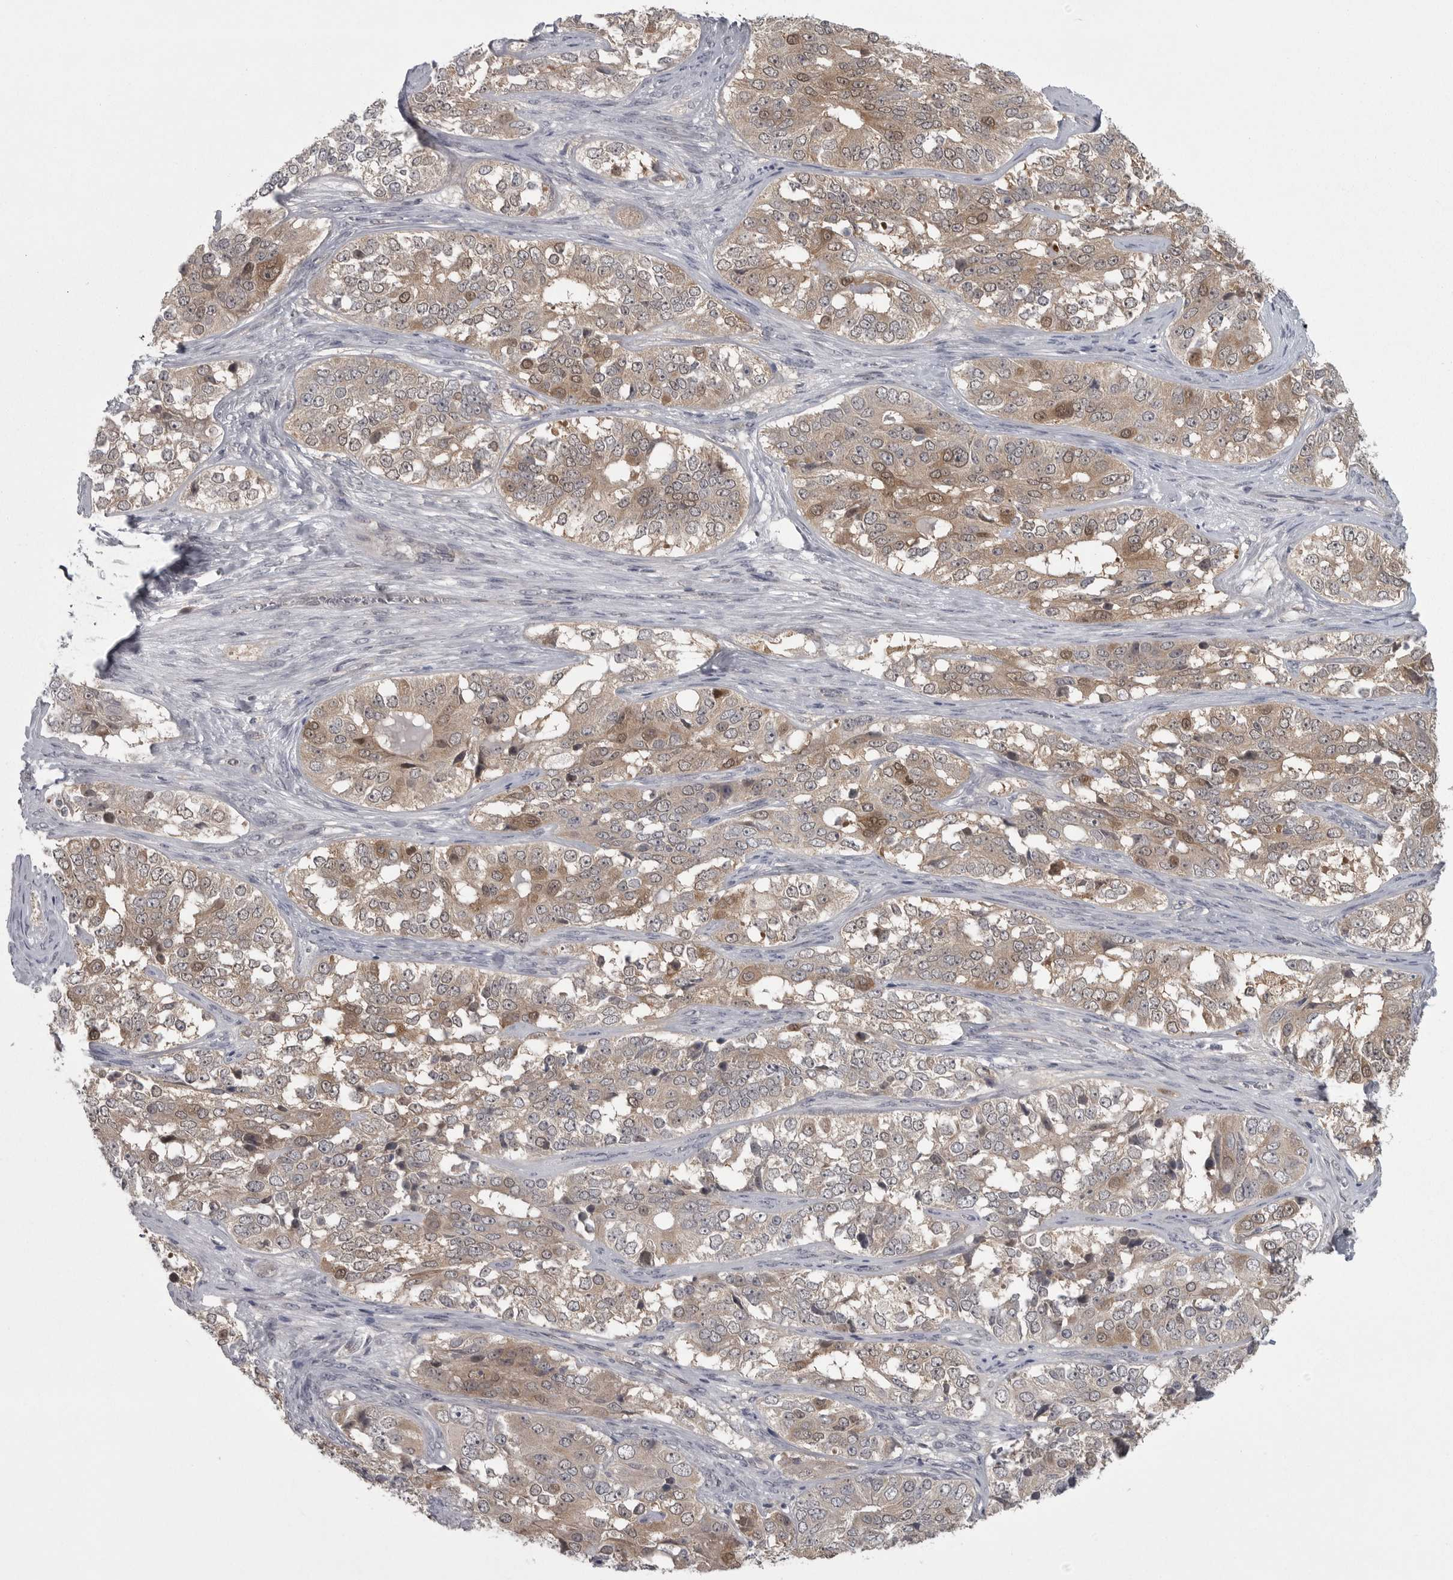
{"staining": {"intensity": "weak", "quantity": "25%-75%", "location": "cytoplasmic/membranous"}, "tissue": "ovarian cancer", "cell_type": "Tumor cells", "image_type": "cancer", "snomed": [{"axis": "morphology", "description": "Carcinoma, endometroid"}, {"axis": "topography", "description": "Ovary"}], "caption": "Ovarian endometroid carcinoma was stained to show a protein in brown. There is low levels of weak cytoplasmic/membranous positivity in approximately 25%-75% of tumor cells.", "gene": "PHF13", "patient": {"sex": "female", "age": 51}}